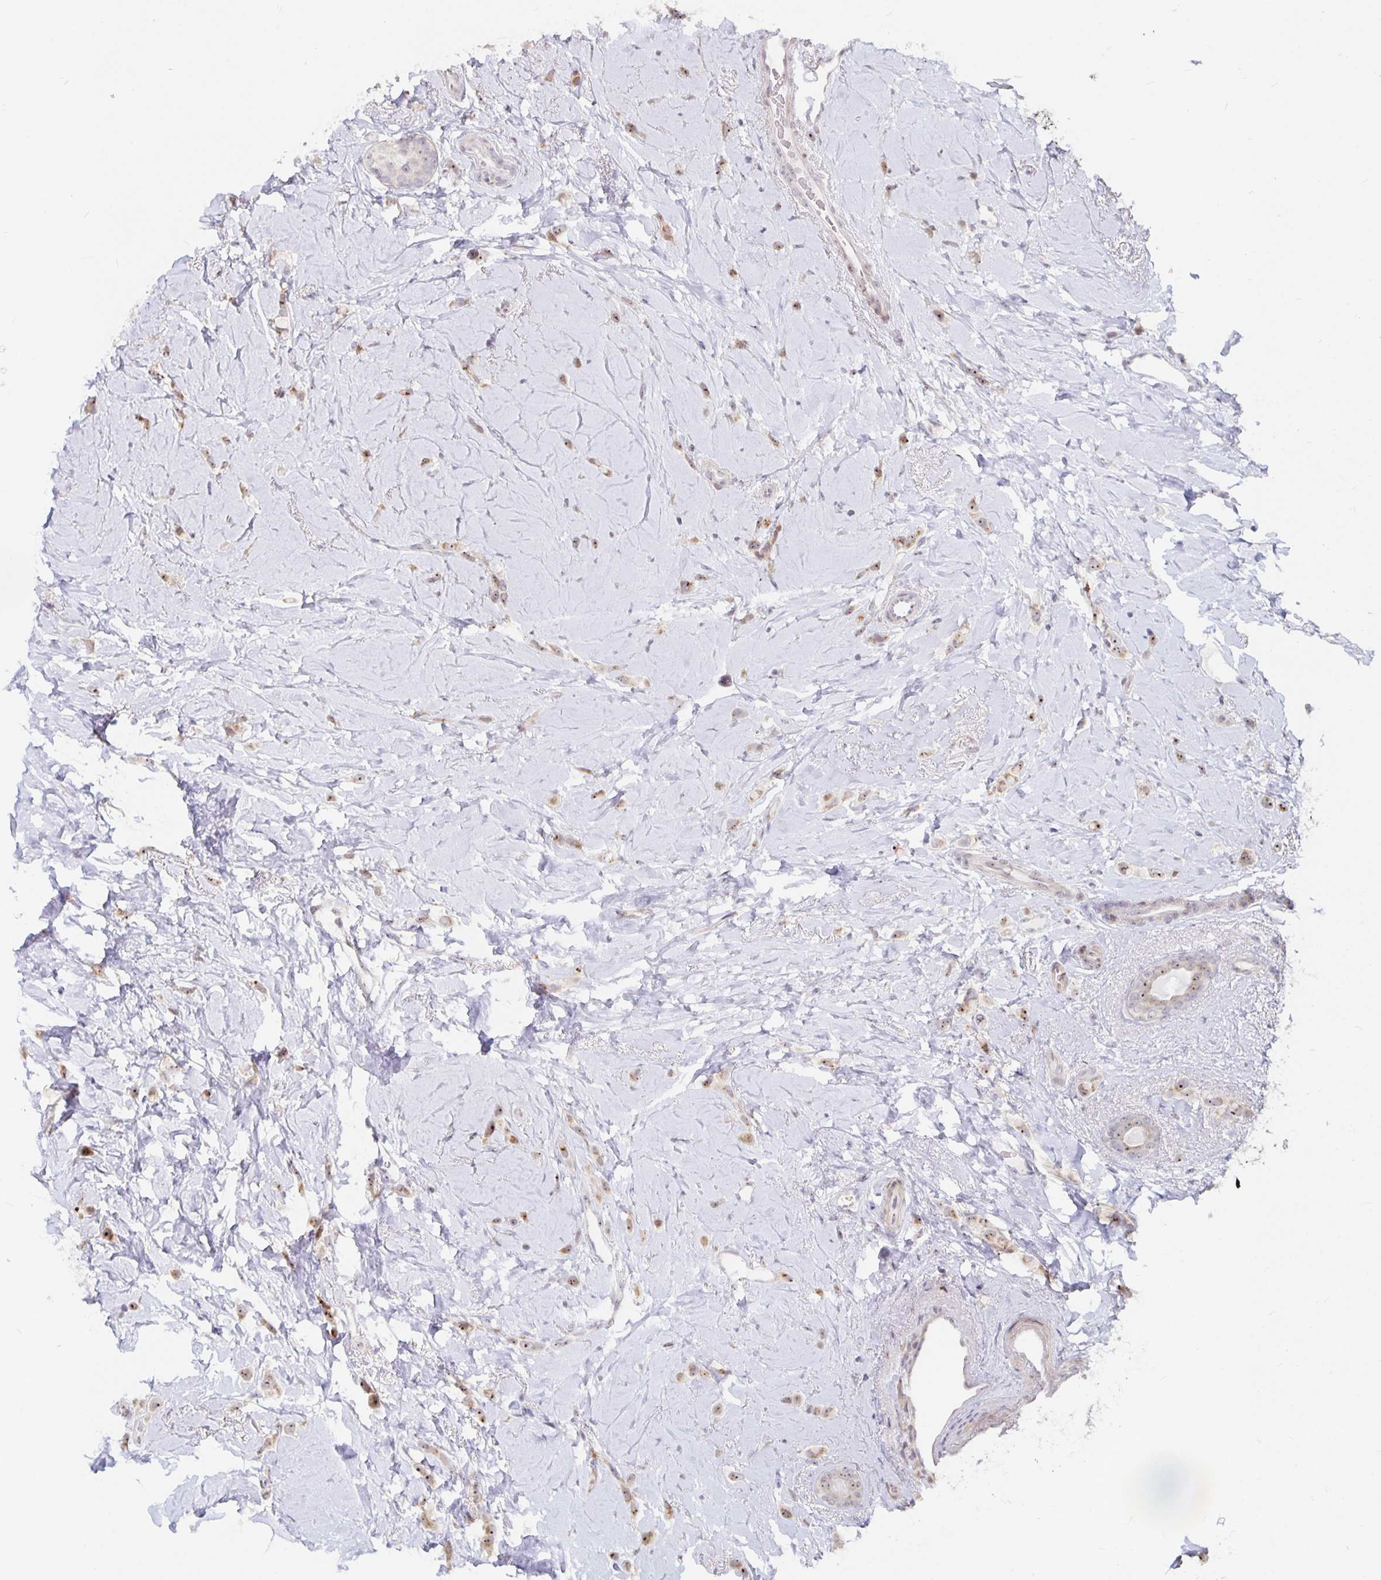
{"staining": {"intensity": "moderate", "quantity": "25%-75%", "location": "nuclear"}, "tissue": "breast cancer", "cell_type": "Tumor cells", "image_type": "cancer", "snomed": [{"axis": "morphology", "description": "Lobular carcinoma"}, {"axis": "topography", "description": "Breast"}], "caption": "Immunohistochemistry (IHC) micrograph of neoplastic tissue: human breast lobular carcinoma stained using immunohistochemistry displays medium levels of moderate protein expression localized specifically in the nuclear of tumor cells, appearing as a nuclear brown color.", "gene": "NUP85", "patient": {"sex": "female", "age": 66}}